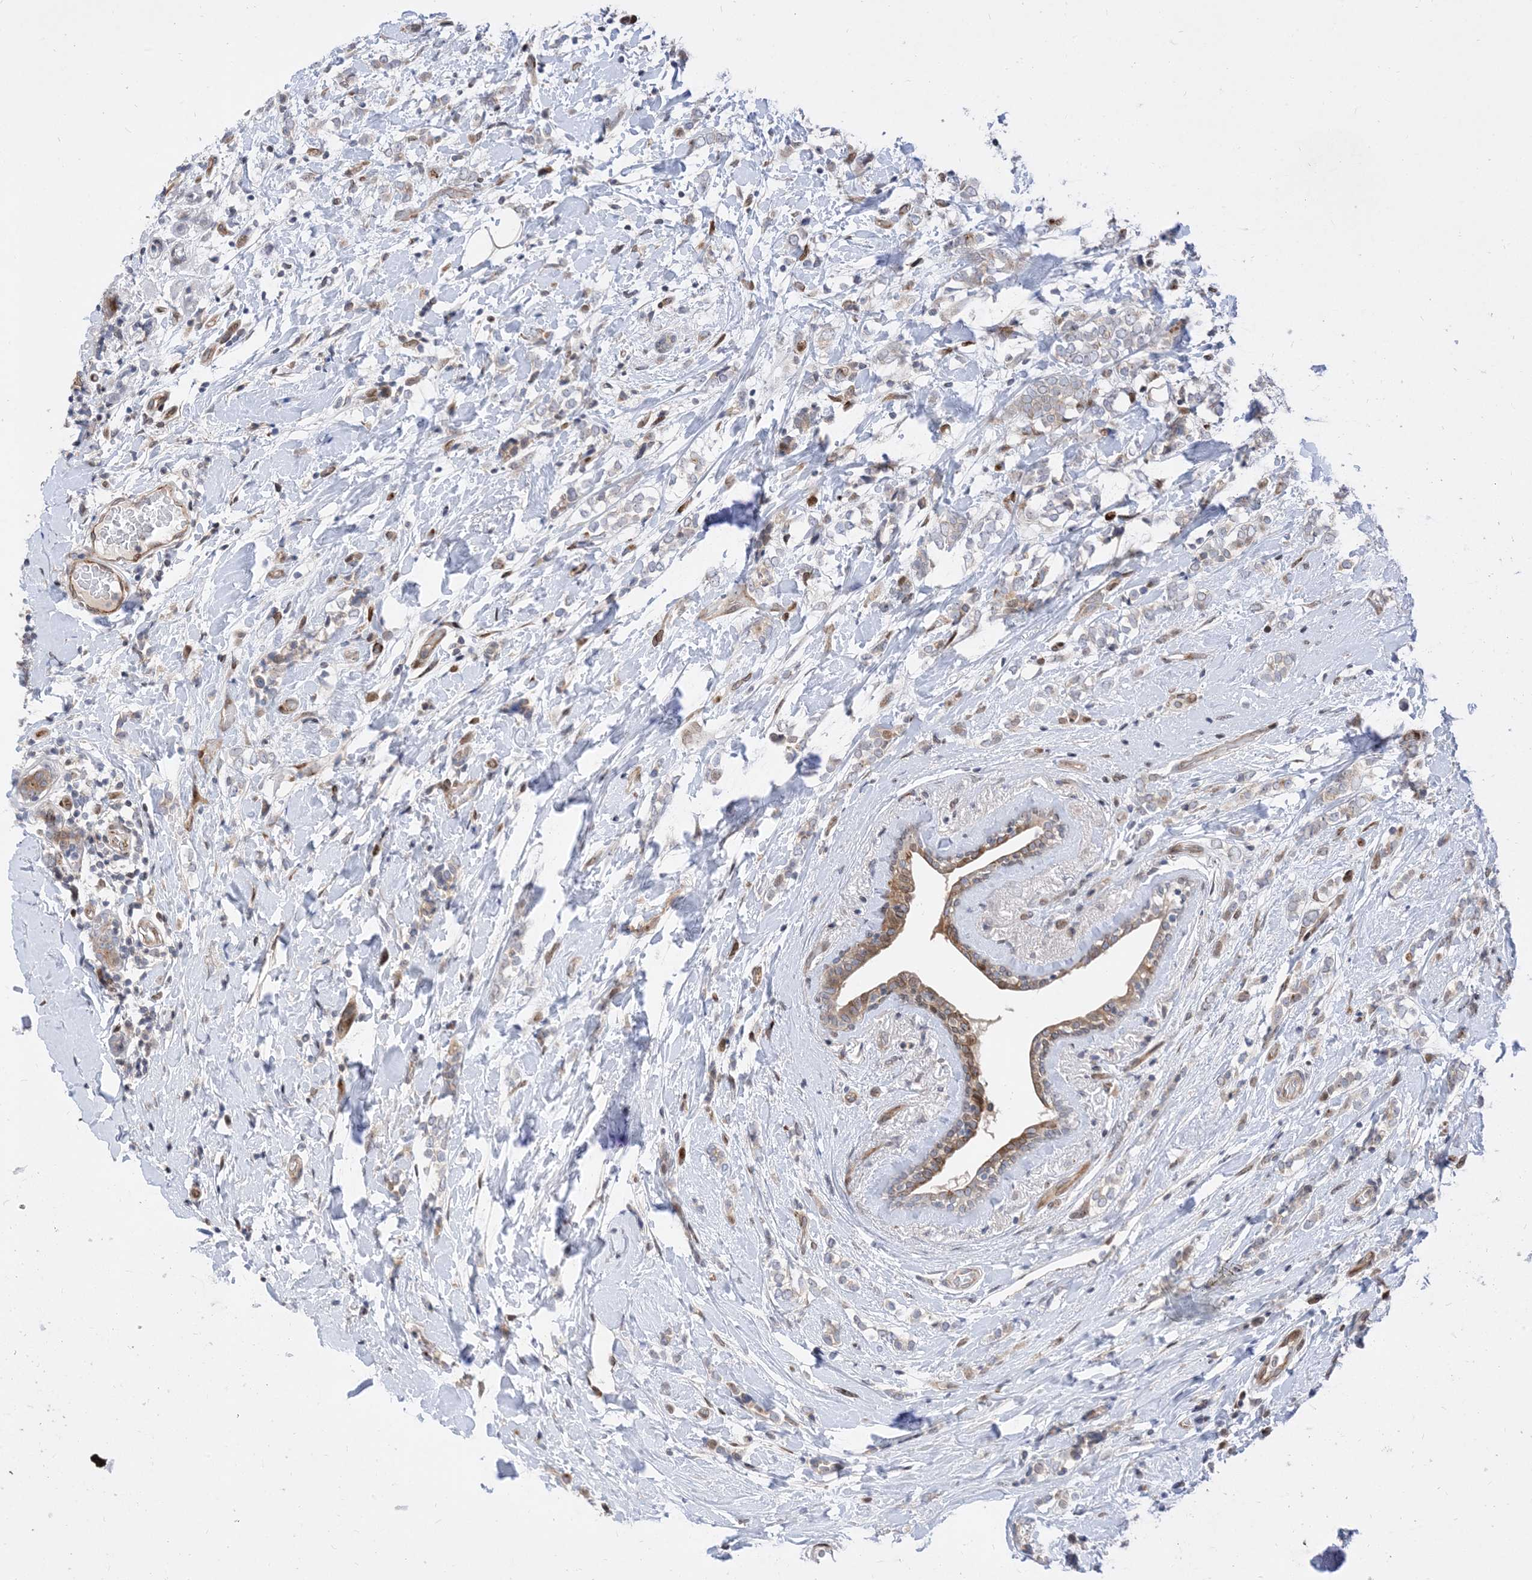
{"staining": {"intensity": "negative", "quantity": "none", "location": "none"}, "tissue": "breast cancer", "cell_type": "Tumor cells", "image_type": "cancer", "snomed": [{"axis": "morphology", "description": "Normal tissue, NOS"}, {"axis": "morphology", "description": "Lobular carcinoma"}, {"axis": "topography", "description": "Breast"}], "caption": "Protein analysis of lobular carcinoma (breast) displays no significant expression in tumor cells.", "gene": "TYSND1", "patient": {"sex": "female", "age": 47}}